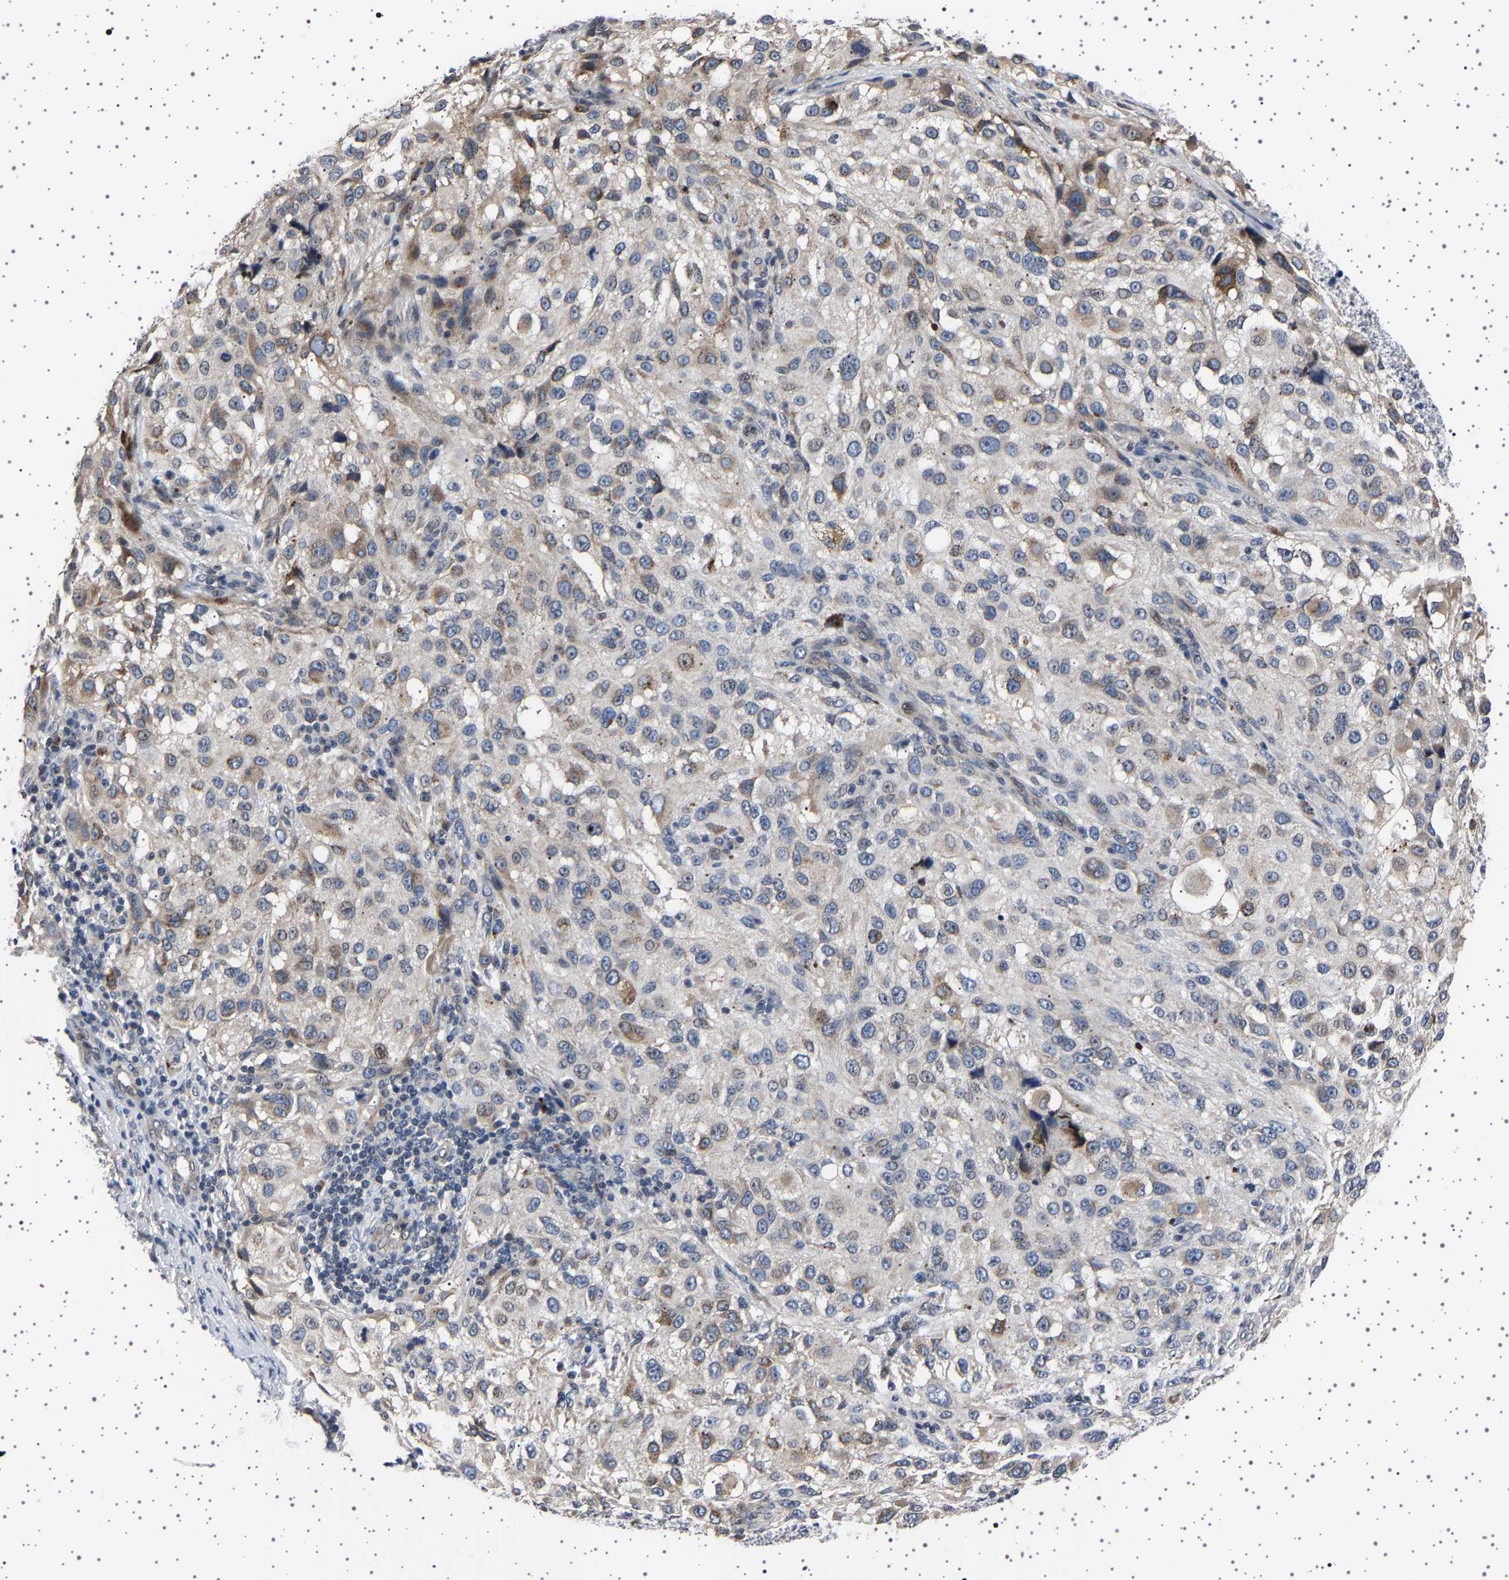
{"staining": {"intensity": "weak", "quantity": "<25%", "location": "cytoplasmic/membranous"}, "tissue": "melanoma", "cell_type": "Tumor cells", "image_type": "cancer", "snomed": [{"axis": "morphology", "description": "Necrosis, NOS"}, {"axis": "morphology", "description": "Malignant melanoma, NOS"}, {"axis": "topography", "description": "Skin"}], "caption": "This histopathology image is of malignant melanoma stained with immunohistochemistry to label a protein in brown with the nuclei are counter-stained blue. There is no staining in tumor cells. (Immunohistochemistry (ihc), brightfield microscopy, high magnification).", "gene": "IL10RB", "patient": {"sex": "female", "age": 87}}